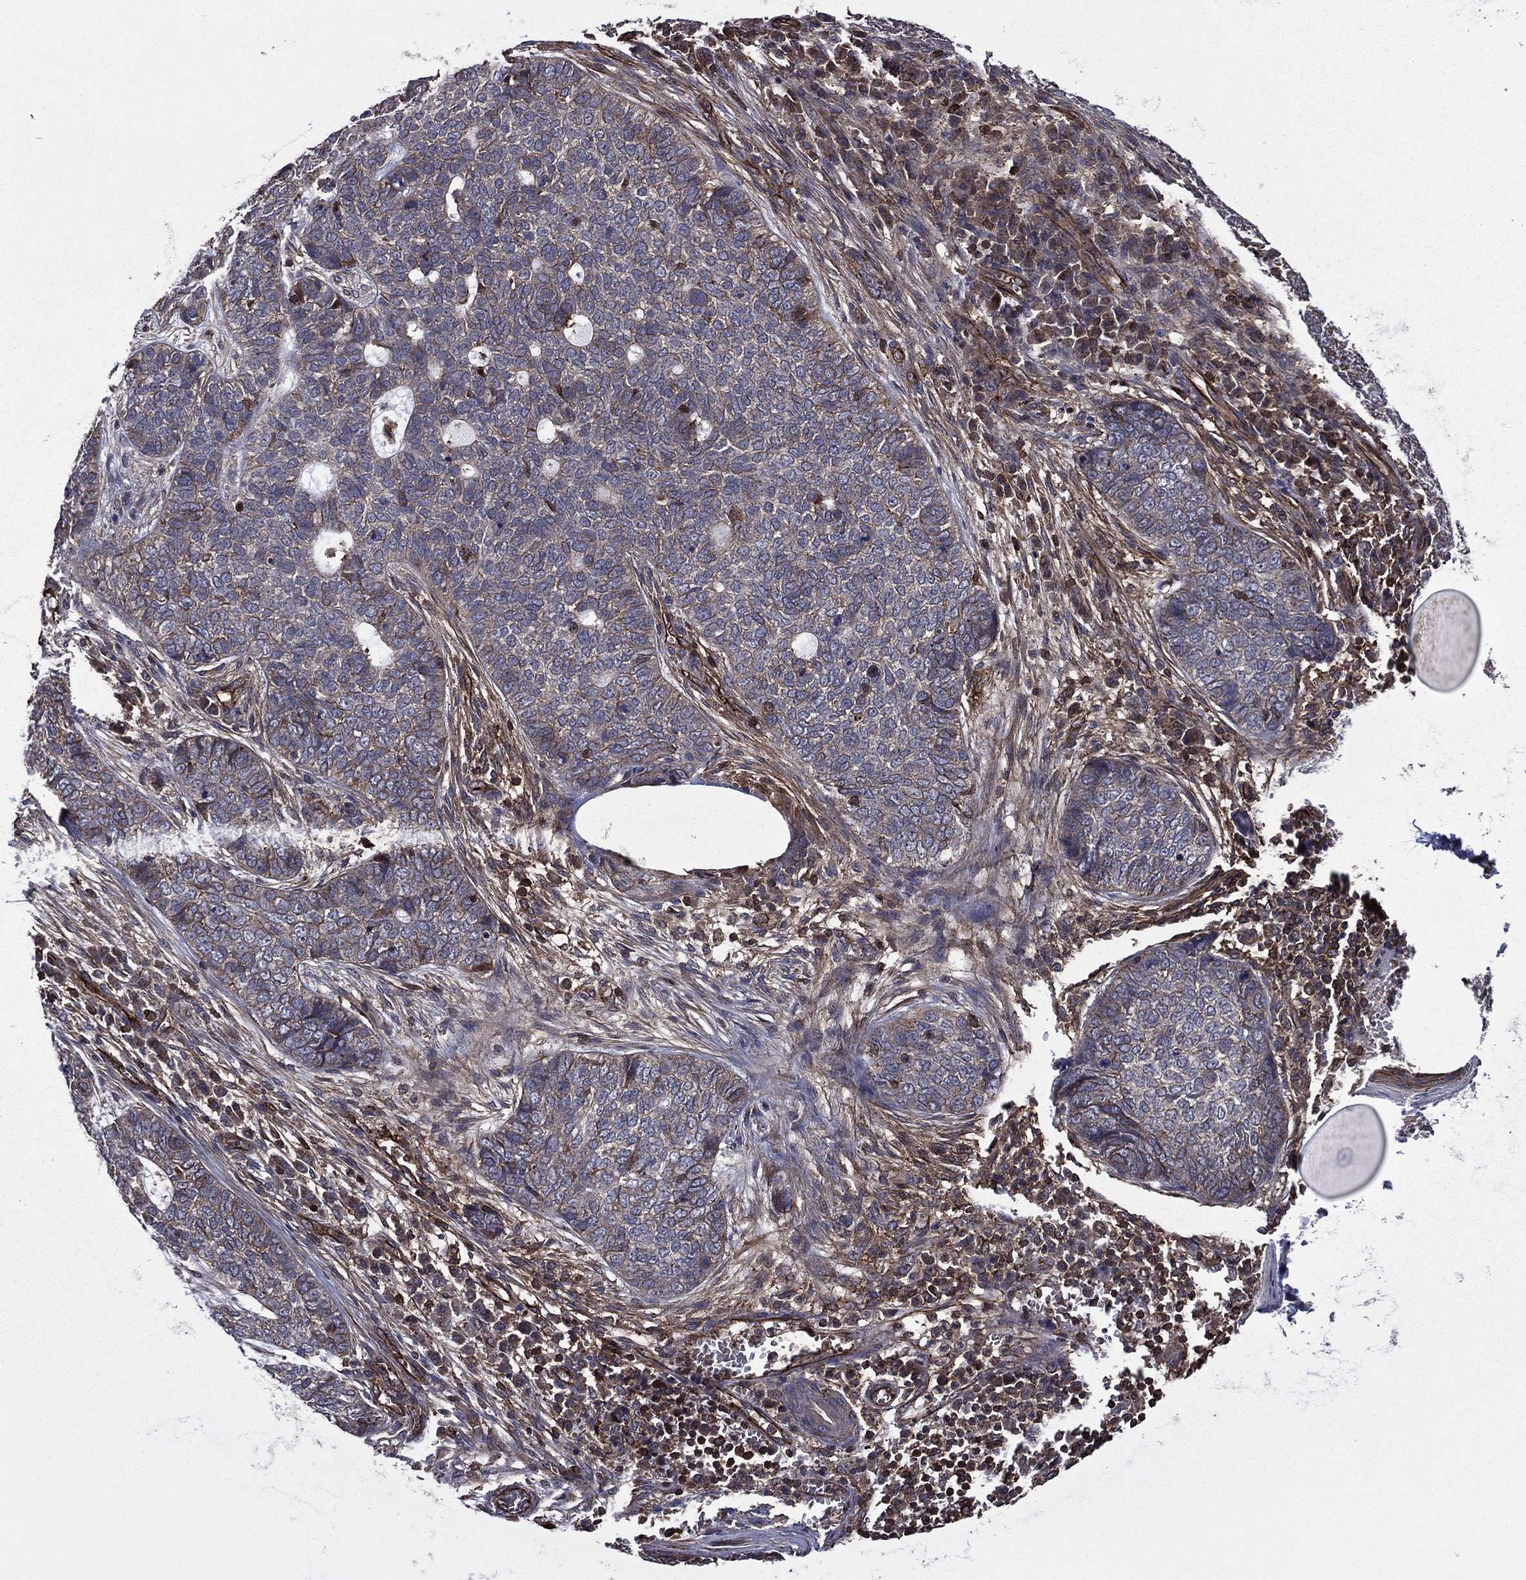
{"staining": {"intensity": "weak", "quantity": "<25%", "location": "cytoplasmic/membranous"}, "tissue": "skin cancer", "cell_type": "Tumor cells", "image_type": "cancer", "snomed": [{"axis": "morphology", "description": "Basal cell carcinoma"}, {"axis": "topography", "description": "Skin"}], "caption": "This is a image of immunohistochemistry staining of basal cell carcinoma (skin), which shows no staining in tumor cells.", "gene": "PLPP3", "patient": {"sex": "female", "age": 69}}